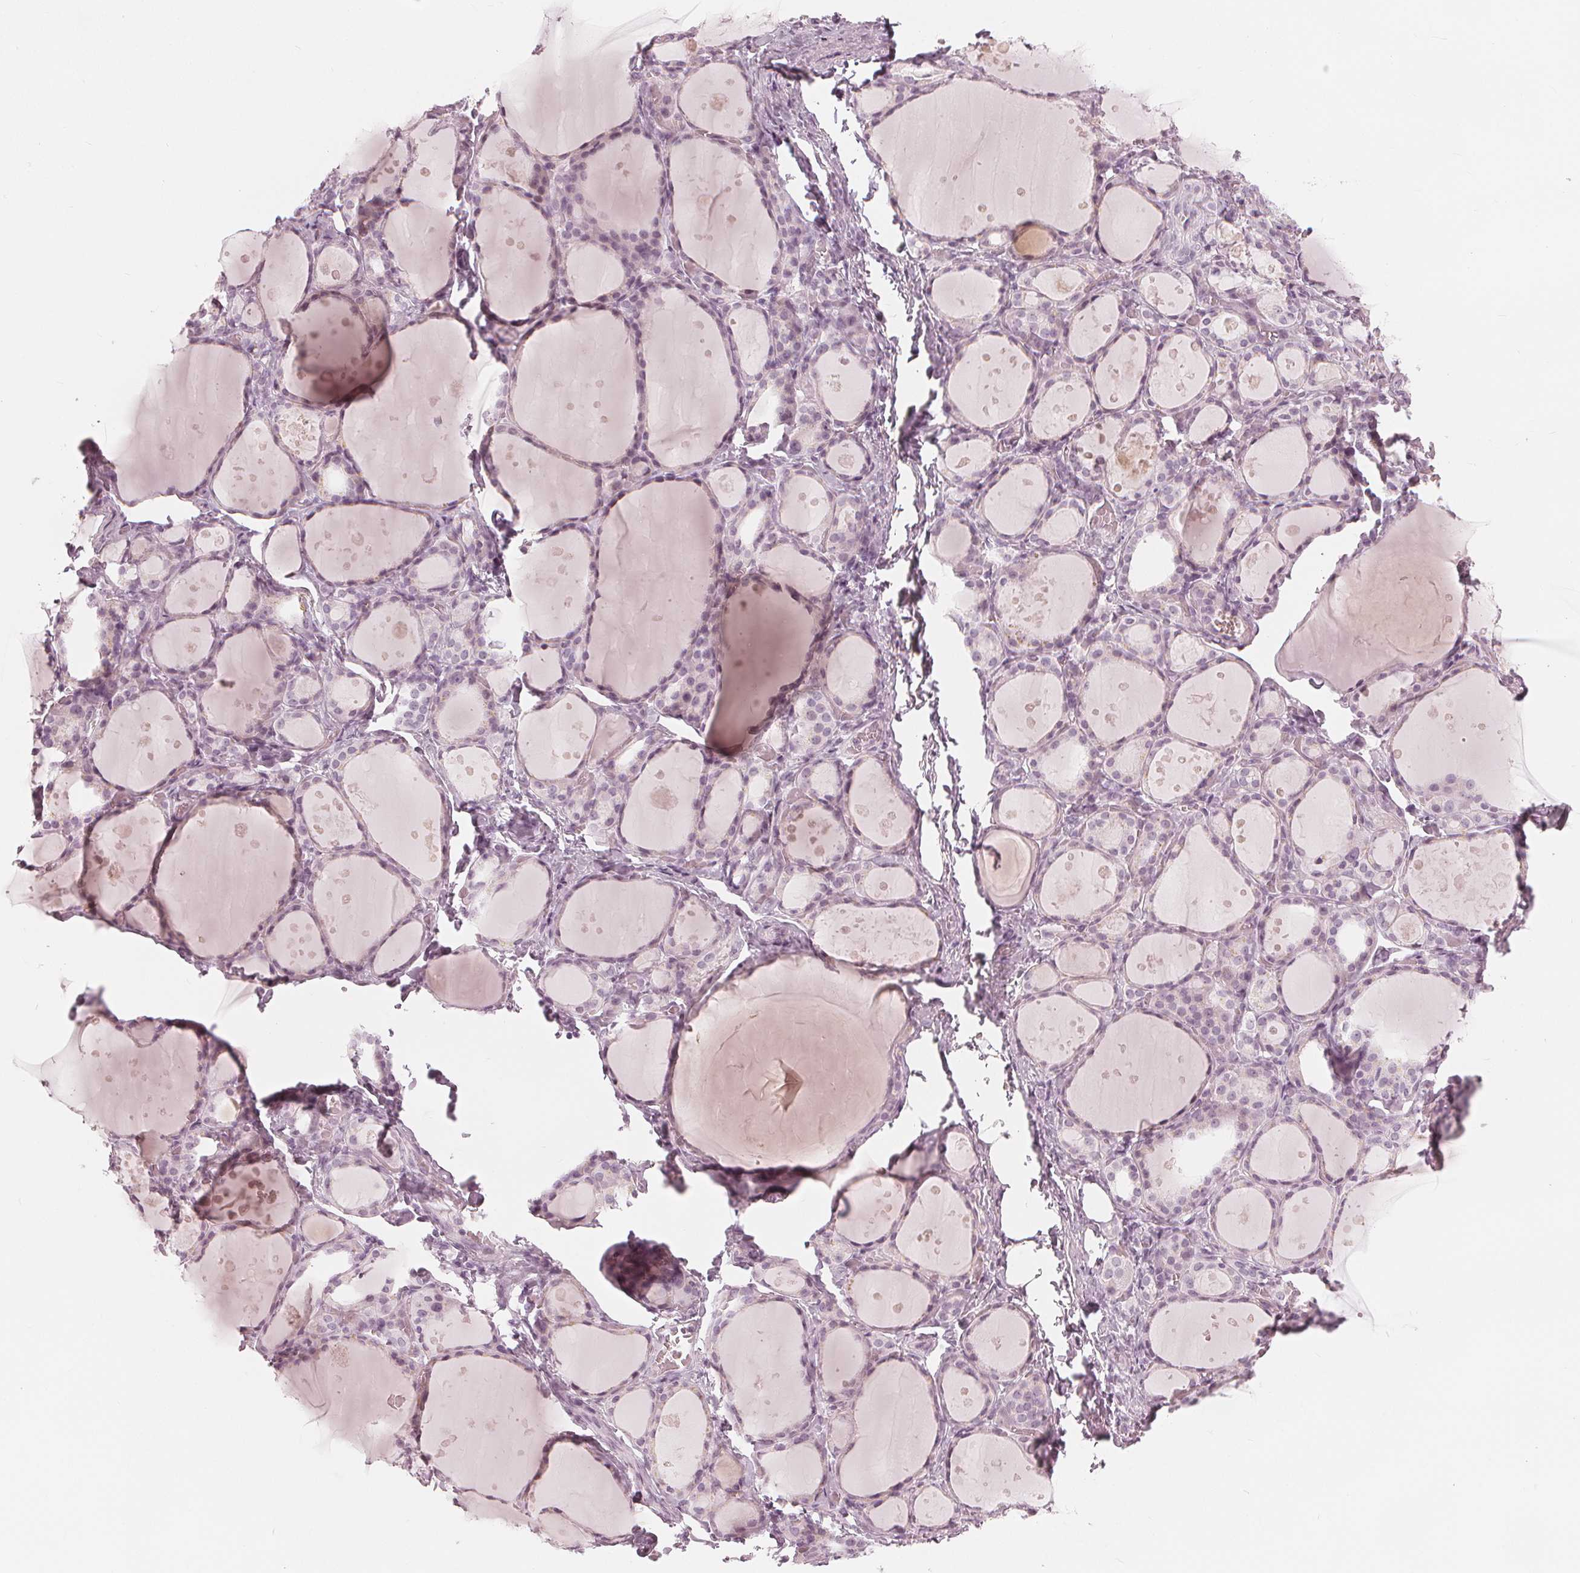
{"staining": {"intensity": "negative", "quantity": "none", "location": "none"}, "tissue": "thyroid gland", "cell_type": "Glandular cells", "image_type": "normal", "snomed": [{"axis": "morphology", "description": "Normal tissue, NOS"}, {"axis": "topography", "description": "Thyroid gland"}], "caption": "Immunohistochemistry (IHC) micrograph of unremarkable thyroid gland: human thyroid gland stained with DAB reveals no significant protein expression in glandular cells. (Stains: DAB (3,3'-diaminobenzidine) immunohistochemistry with hematoxylin counter stain, Microscopy: brightfield microscopy at high magnification).", "gene": "PAEP", "patient": {"sex": "male", "age": 68}}